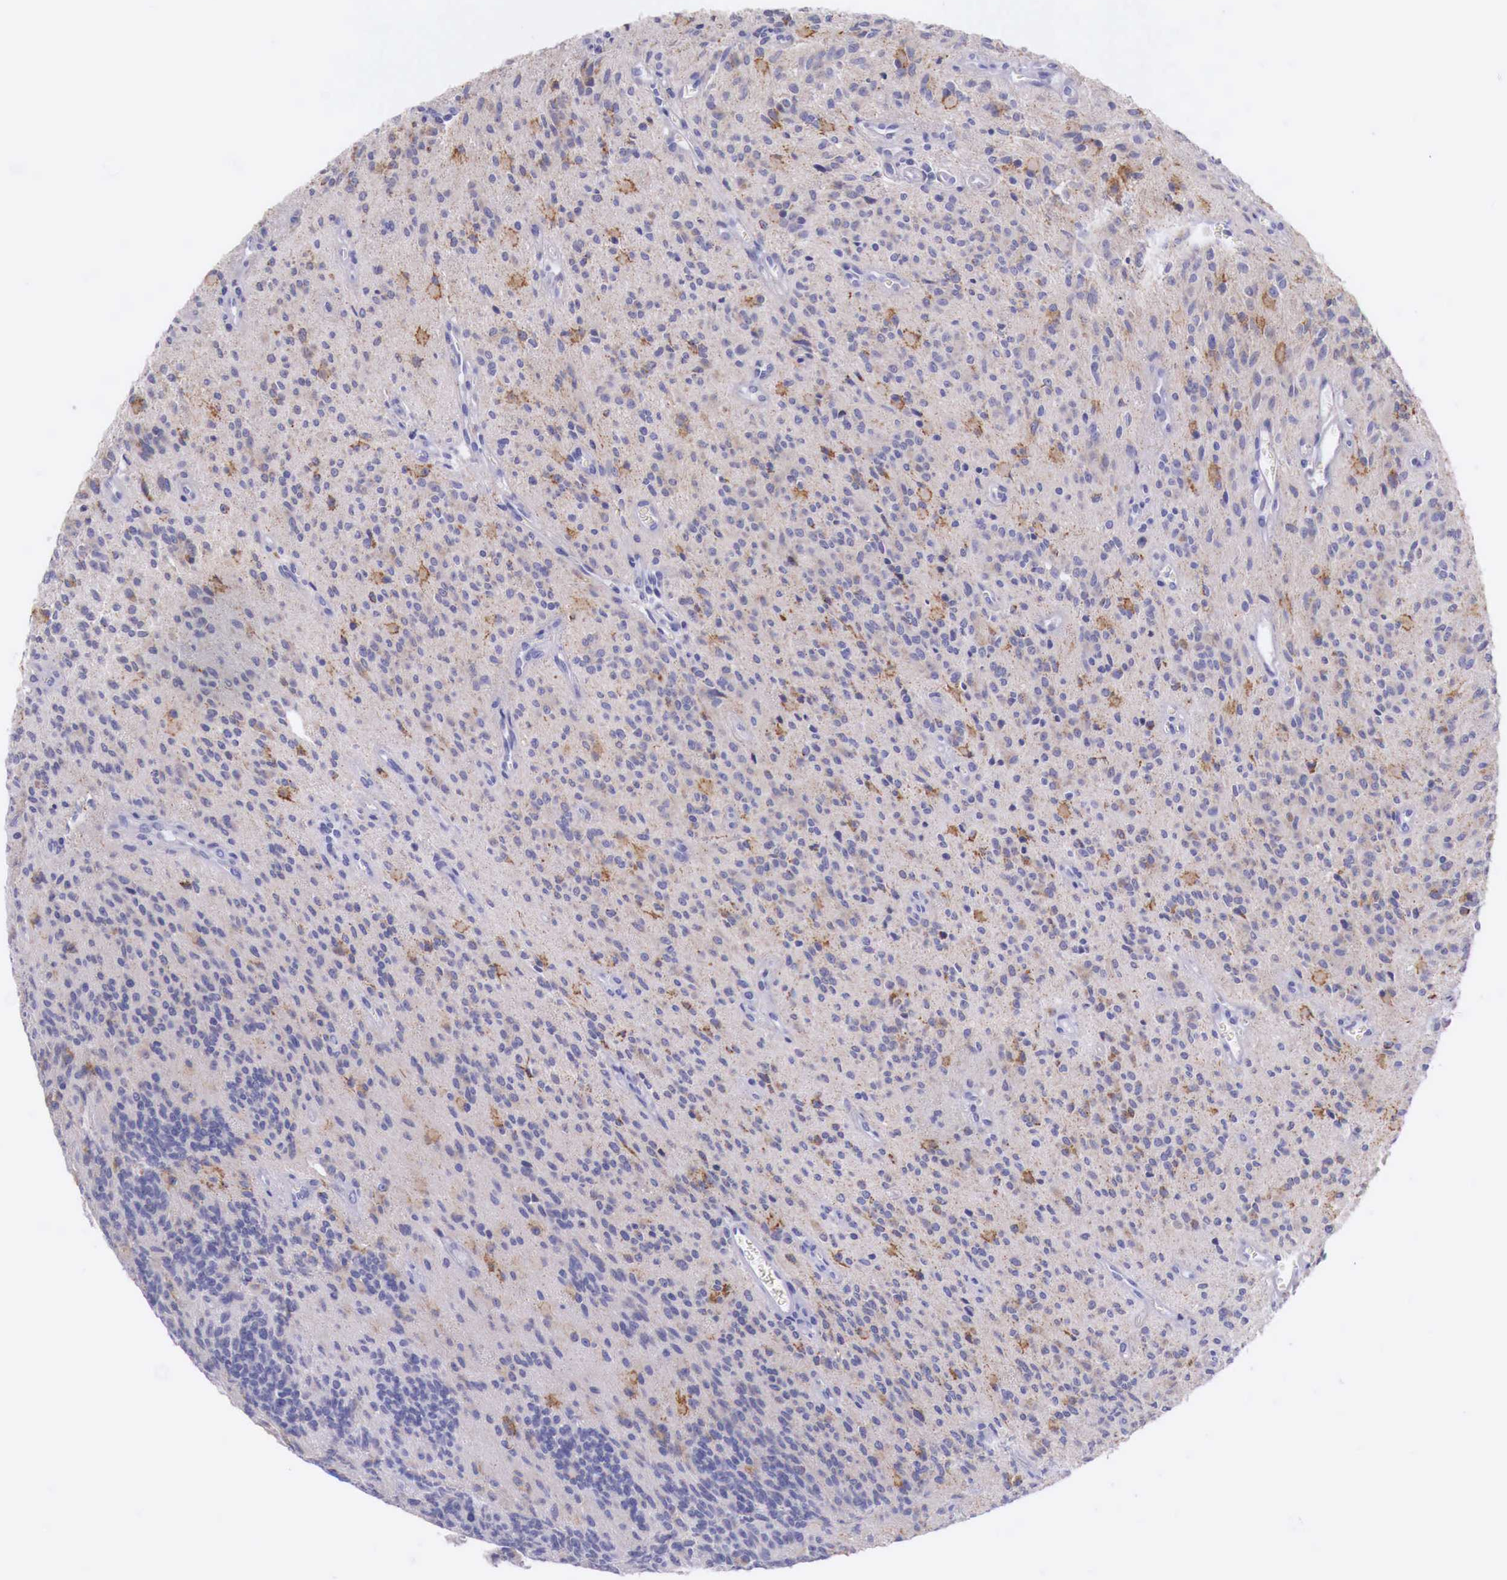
{"staining": {"intensity": "moderate", "quantity": "25%-75%", "location": "cytoplasmic/membranous"}, "tissue": "glioma", "cell_type": "Tumor cells", "image_type": "cancer", "snomed": [{"axis": "morphology", "description": "Glioma, malignant, Low grade"}, {"axis": "topography", "description": "Brain"}], "caption": "A brown stain labels moderate cytoplasmic/membranous staining of a protein in malignant glioma (low-grade) tumor cells.", "gene": "NREP", "patient": {"sex": "female", "age": 15}}